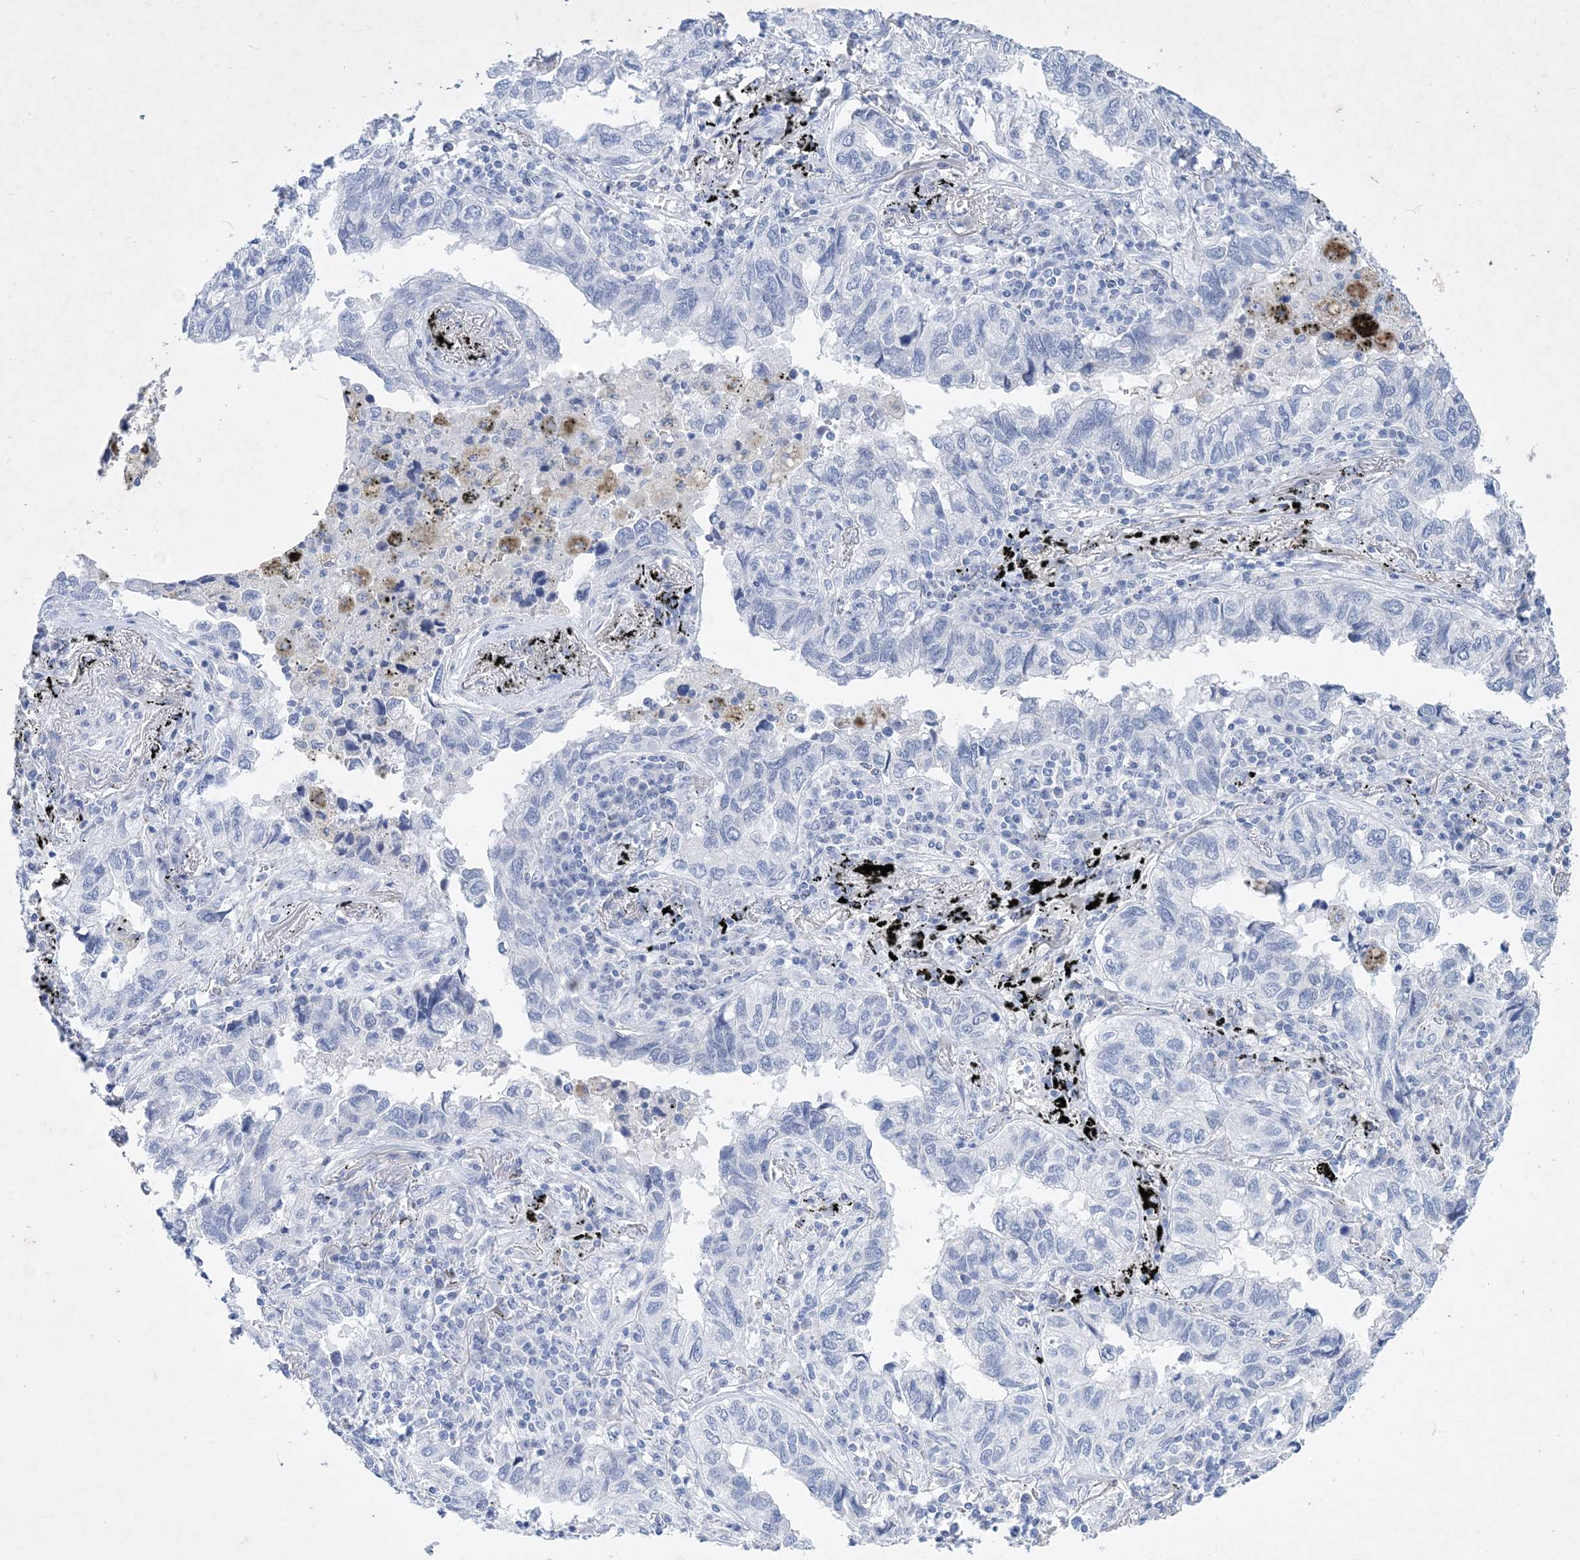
{"staining": {"intensity": "negative", "quantity": "none", "location": "none"}, "tissue": "lung cancer", "cell_type": "Tumor cells", "image_type": "cancer", "snomed": [{"axis": "morphology", "description": "Adenocarcinoma, NOS"}, {"axis": "topography", "description": "Lung"}], "caption": "Lung adenocarcinoma was stained to show a protein in brown. There is no significant staining in tumor cells. The staining was performed using DAB to visualize the protein expression in brown, while the nuclei were stained in blue with hematoxylin (Magnification: 20x).", "gene": "COPS8", "patient": {"sex": "male", "age": 65}}